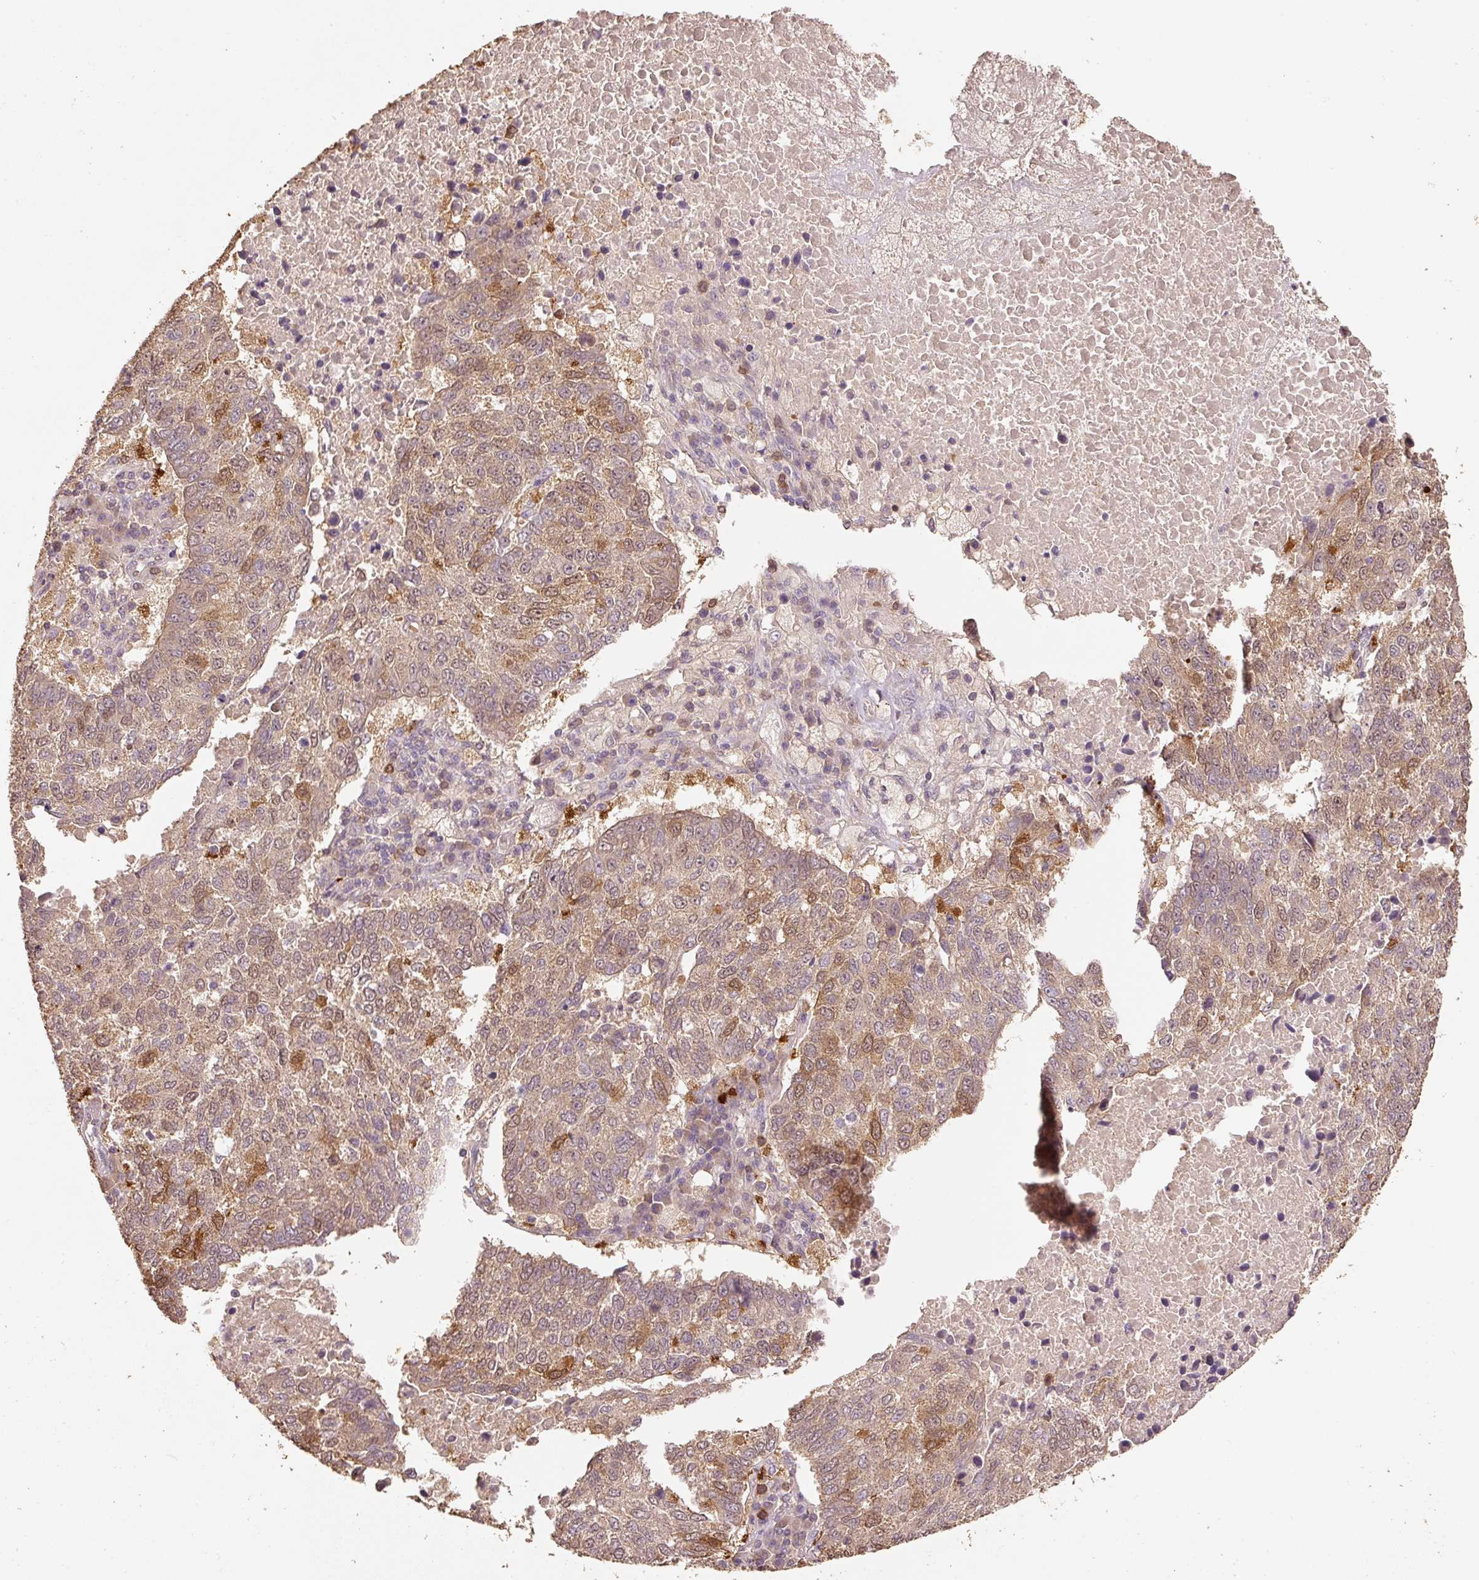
{"staining": {"intensity": "moderate", "quantity": "25%-75%", "location": "cytoplasmic/membranous,nuclear"}, "tissue": "lung cancer", "cell_type": "Tumor cells", "image_type": "cancer", "snomed": [{"axis": "morphology", "description": "Squamous cell carcinoma, NOS"}, {"axis": "topography", "description": "Lung"}], "caption": "Immunohistochemistry histopathology image of squamous cell carcinoma (lung) stained for a protein (brown), which shows medium levels of moderate cytoplasmic/membranous and nuclear staining in about 25%-75% of tumor cells.", "gene": "HERC2", "patient": {"sex": "male", "age": 73}}